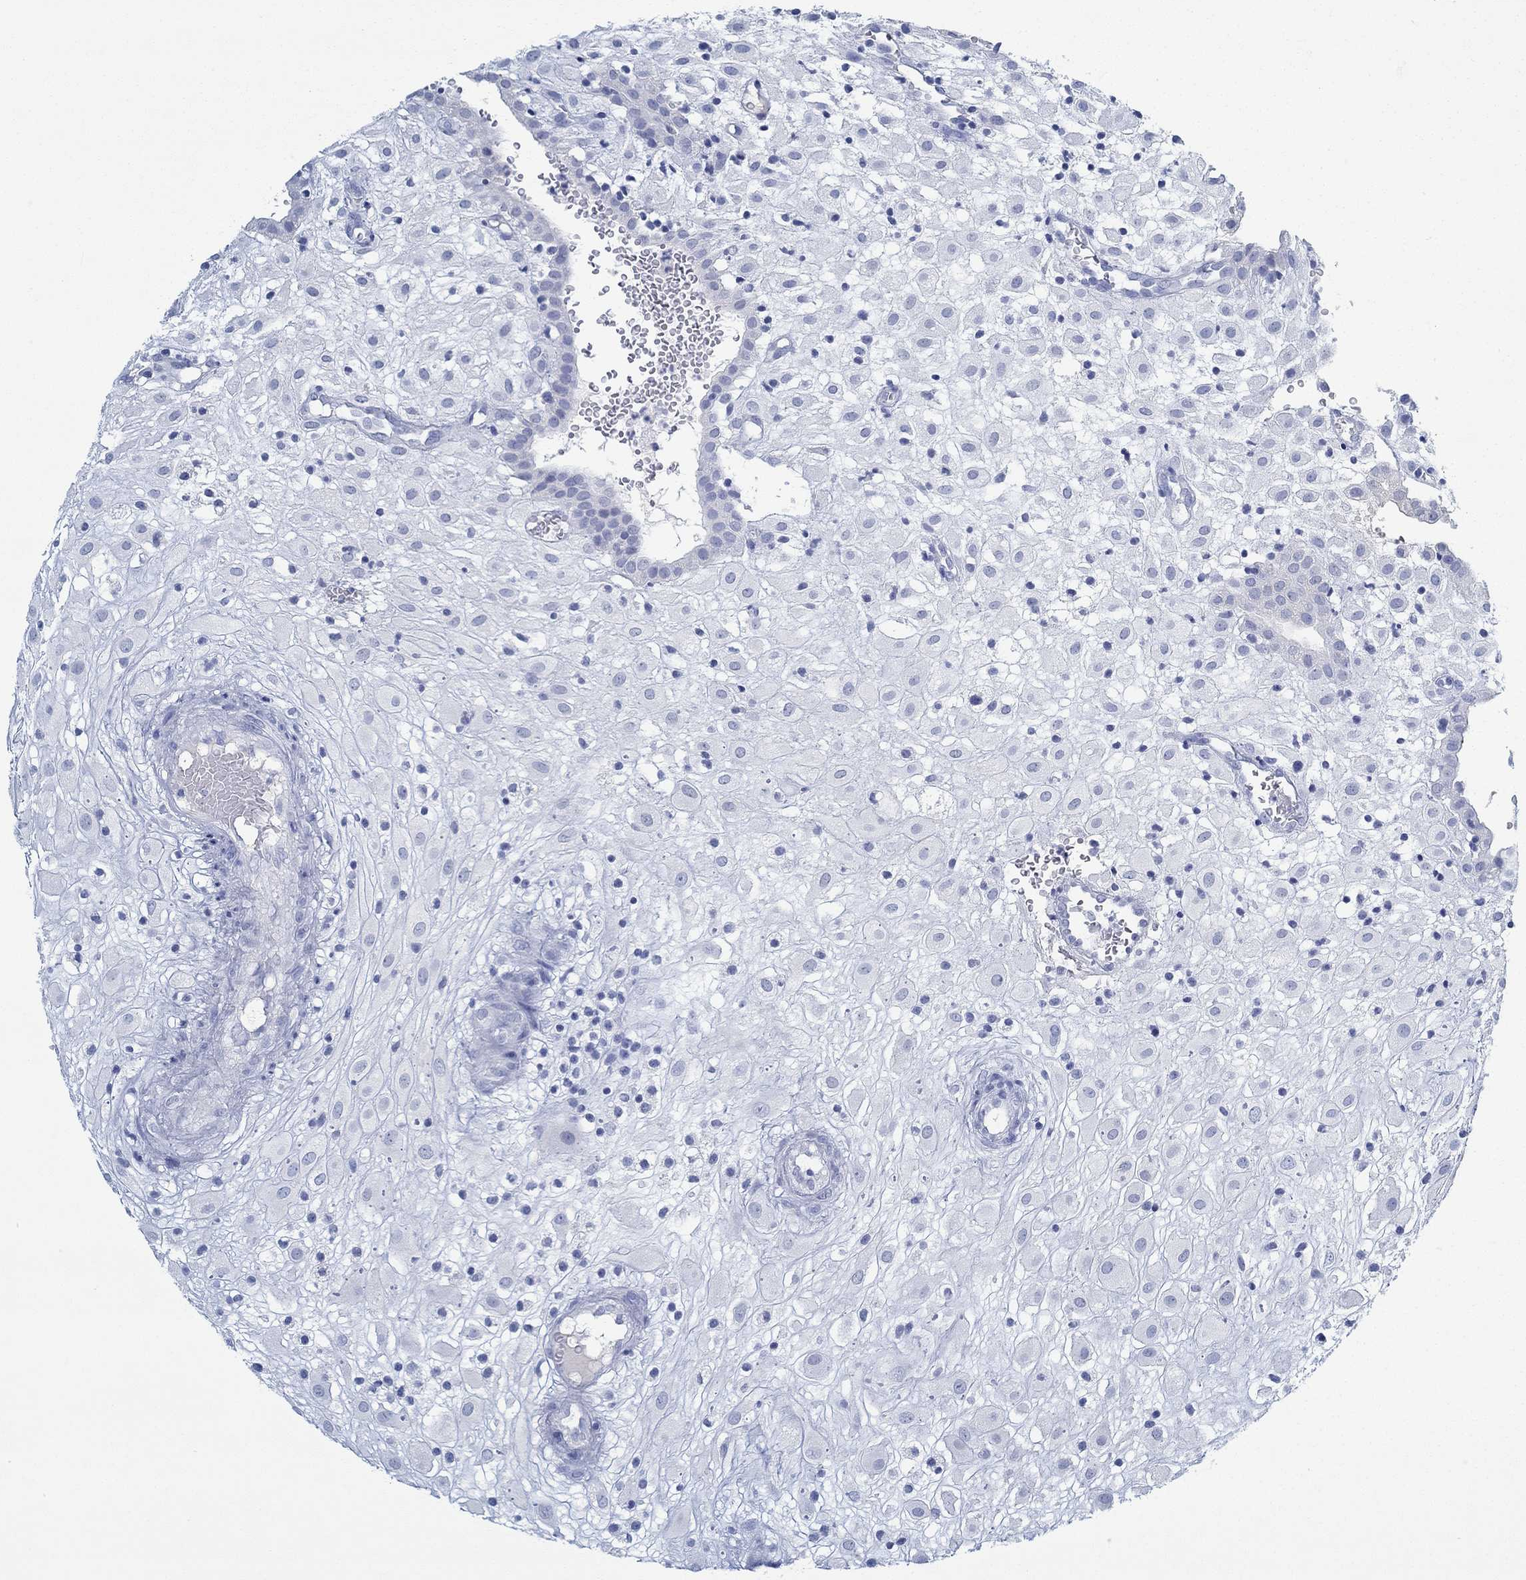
{"staining": {"intensity": "negative", "quantity": "none", "location": "none"}, "tissue": "placenta", "cell_type": "Decidual cells", "image_type": "normal", "snomed": [{"axis": "morphology", "description": "Normal tissue, NOS"}, {"axis": "topography", "description": "Placenta"}], "caption": "Immunohistochemistry (IHC) of normal placenta shows no positivity in decidual cells.", "gene": "PAX9", "patient": {"sex": "female", "age": 24}}